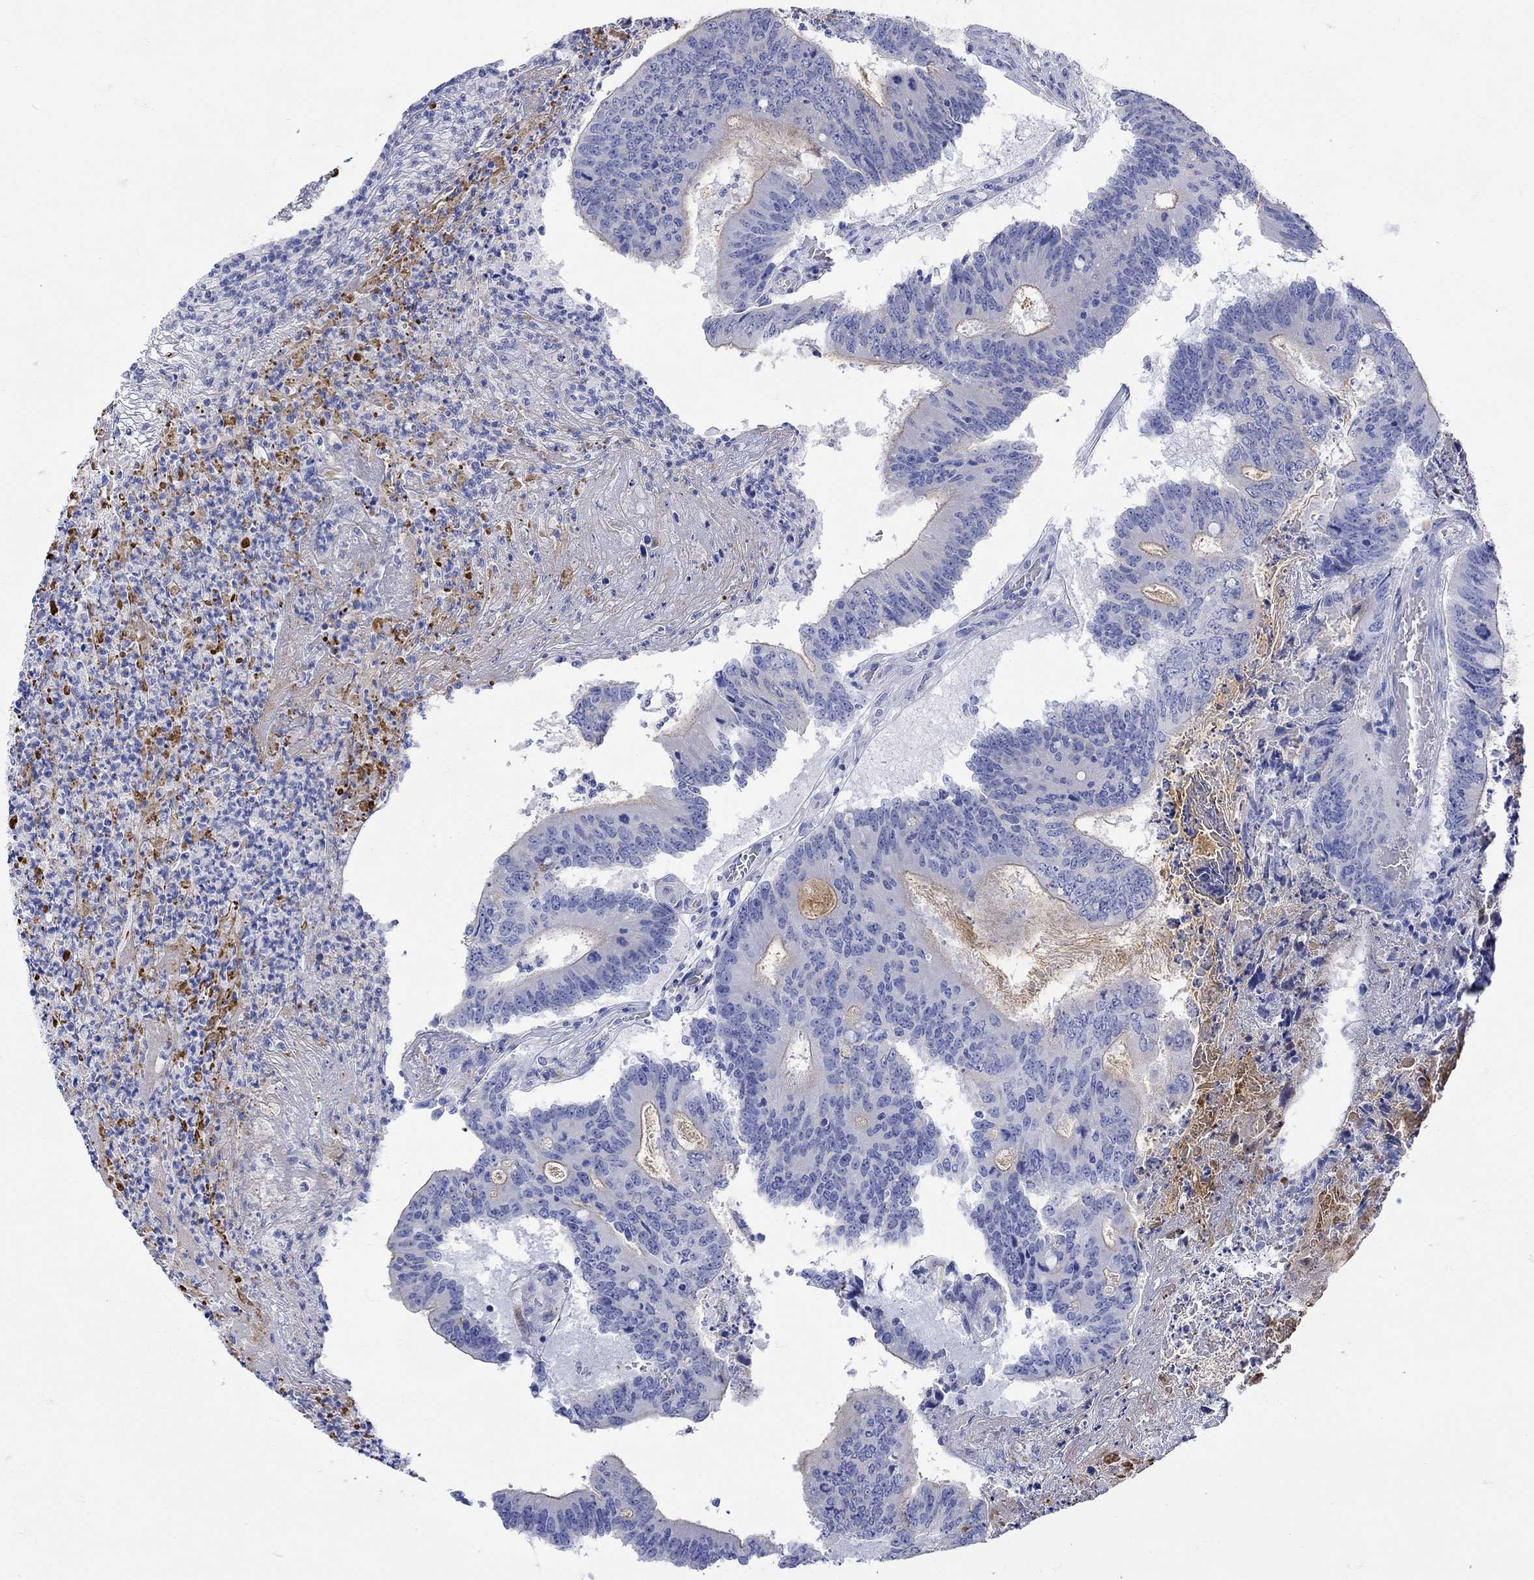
{"staining": {"intensity": "negative", "quantity": "none", "location": "none"}, "tissue": "colorectal cancer", "cell_type": "Tumor cells", "image_type": "cancer", "snomed": [{"axis": "morphology", "description": "Adenocarcinoma, NOS"}, {"axis": "topography", "description": "Colon"}], "caption": "High power microscopy image of an immunohistochemistry (IHC) photomicrograph of adenocarcinoma (colorectal), revealing no significant expression in tumor cells. Nuclei are stained in blue.", "gene": "ANKMY1", "patient": {"sex": "female", "age": 70}}